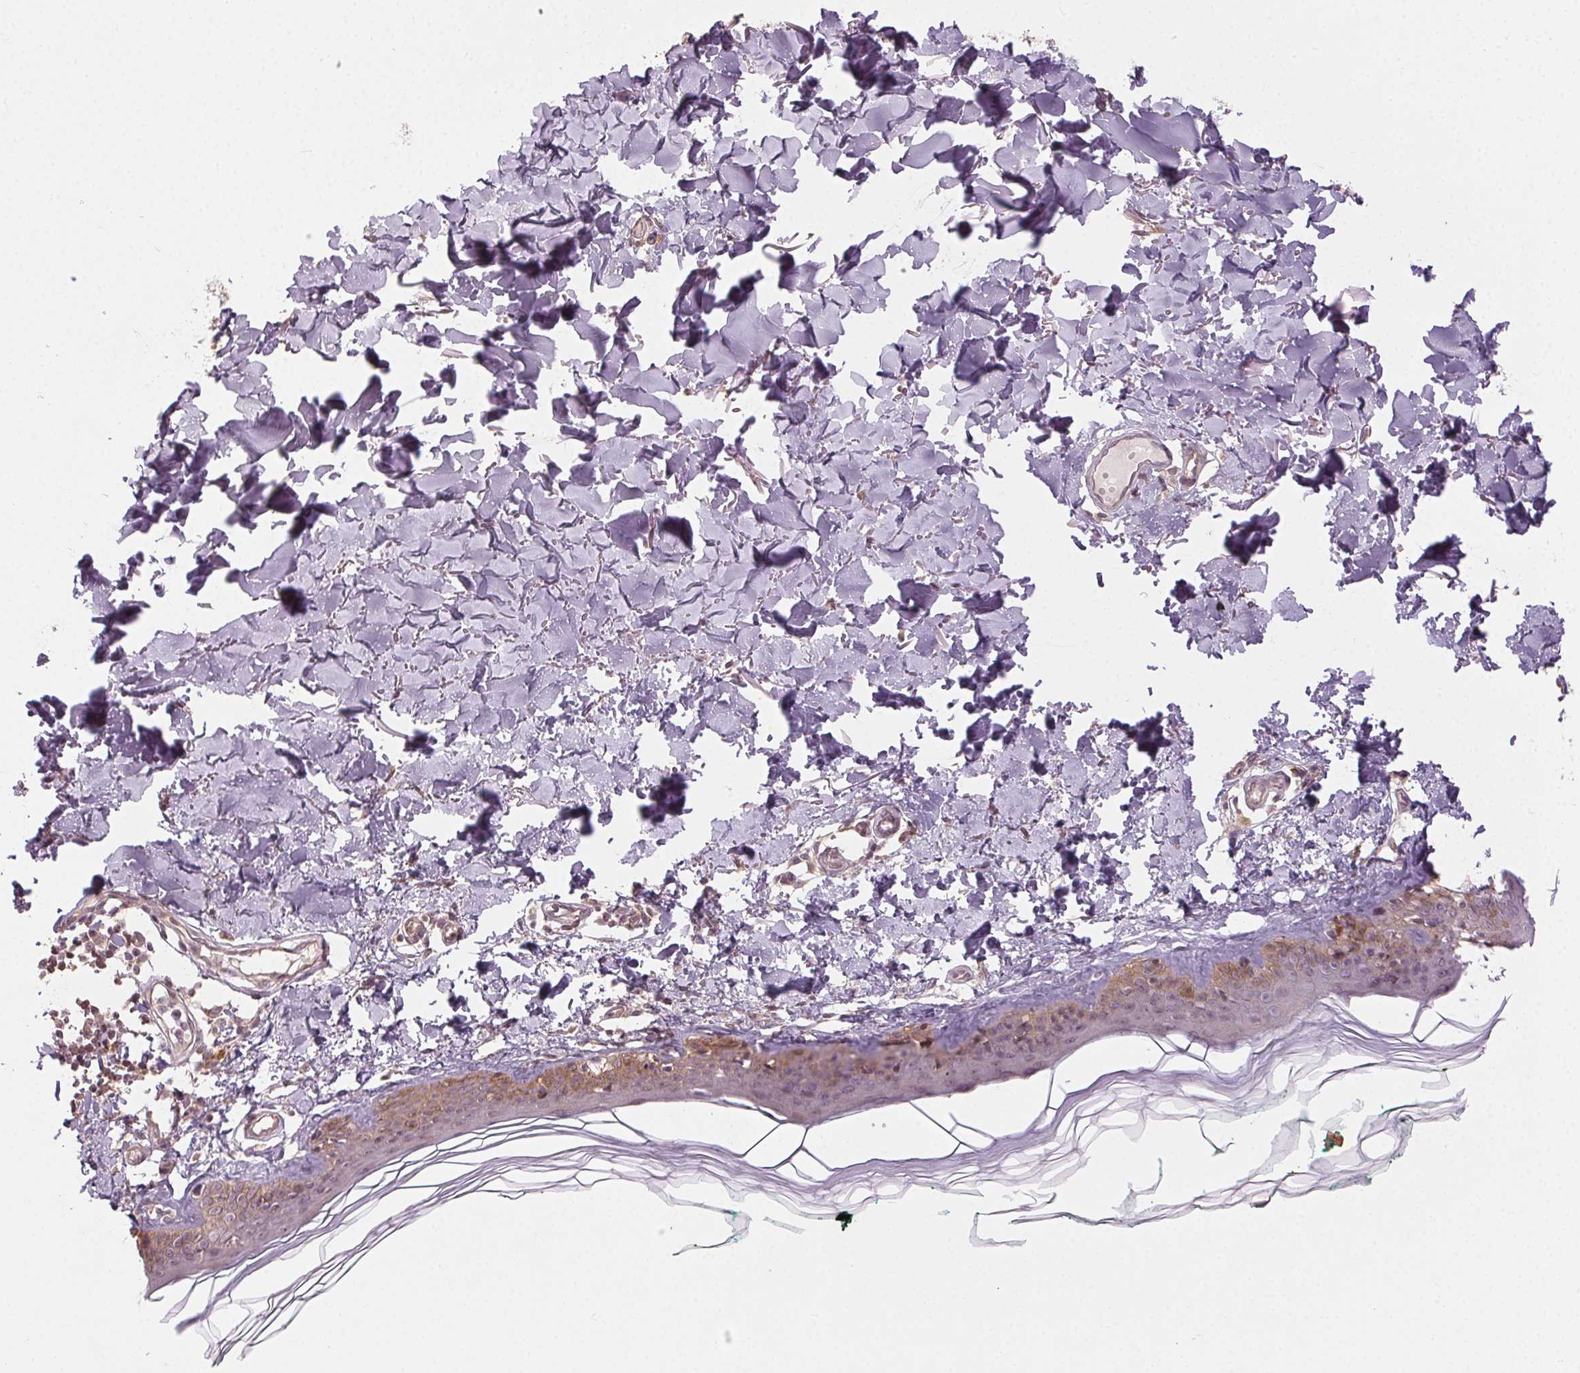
{"staining": {"intensity": "negative", "quantity": "none", "location": "none"}, "tissue": "skin", "cell_type": "Fibroblasts", "image_type": "normal", "snomed": [{"axis": "morphology", "description": "Normal tissue, NOS"}, {"axis": "topography", "description": "Skin"}, {"axis": "topography", "description": "Peripheral nerve tissue"}], "caption": "Immunohistochemical staining of benign skin demonstrates no significant positivity in fibroblasts. (Stains: DAB (3,3'-diaminobenzidine) immunohistochemistry (IHC) with hematoxylin counter stain, Microscopy: brightfield microscopy at high magnification).", "gene": "ATP1B3", "patient": {"sex": "female", "age": 45}}